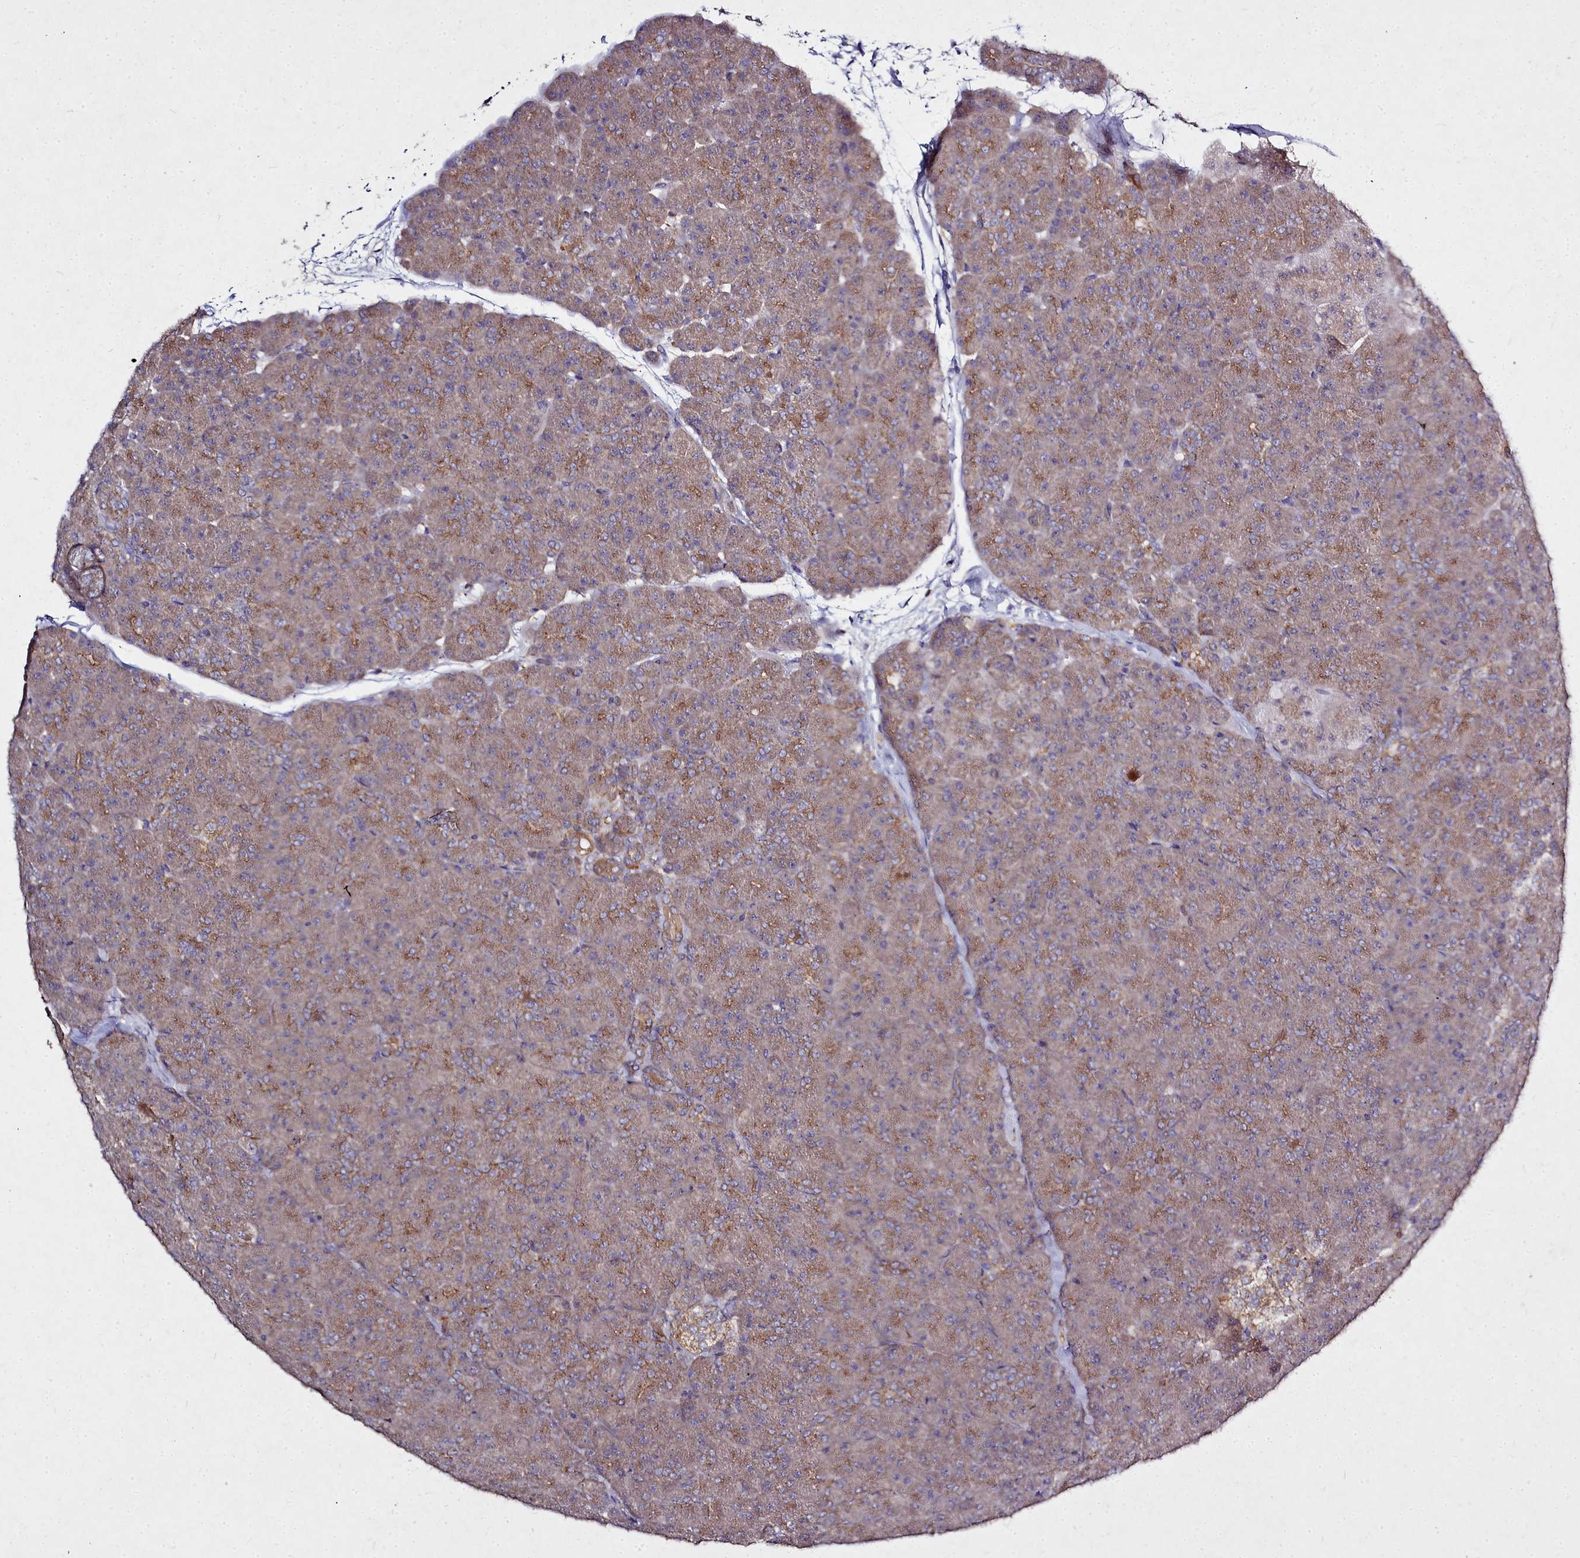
{"staining": {"intensity": "moderate", "quantity": "25%-75%", "location": "cytoplasmic/membranous"}, "tissue": "pancreas", "cell_type": "Exocrine glandular cells", "image_type": "normal", "snomed": [{"axis": "morphology", "description": "Normal tissue, NOS"}, {"axis": "topography", "description": "Pancreas"}], "caption": "Protein staining of normal pancreas displays moderate cytoplasmic/membranous expression in about 25%-75% of exocrine glandular cells.", "gene": "NCKAP1L", "patient": {"sex": "male", "age": 36}}